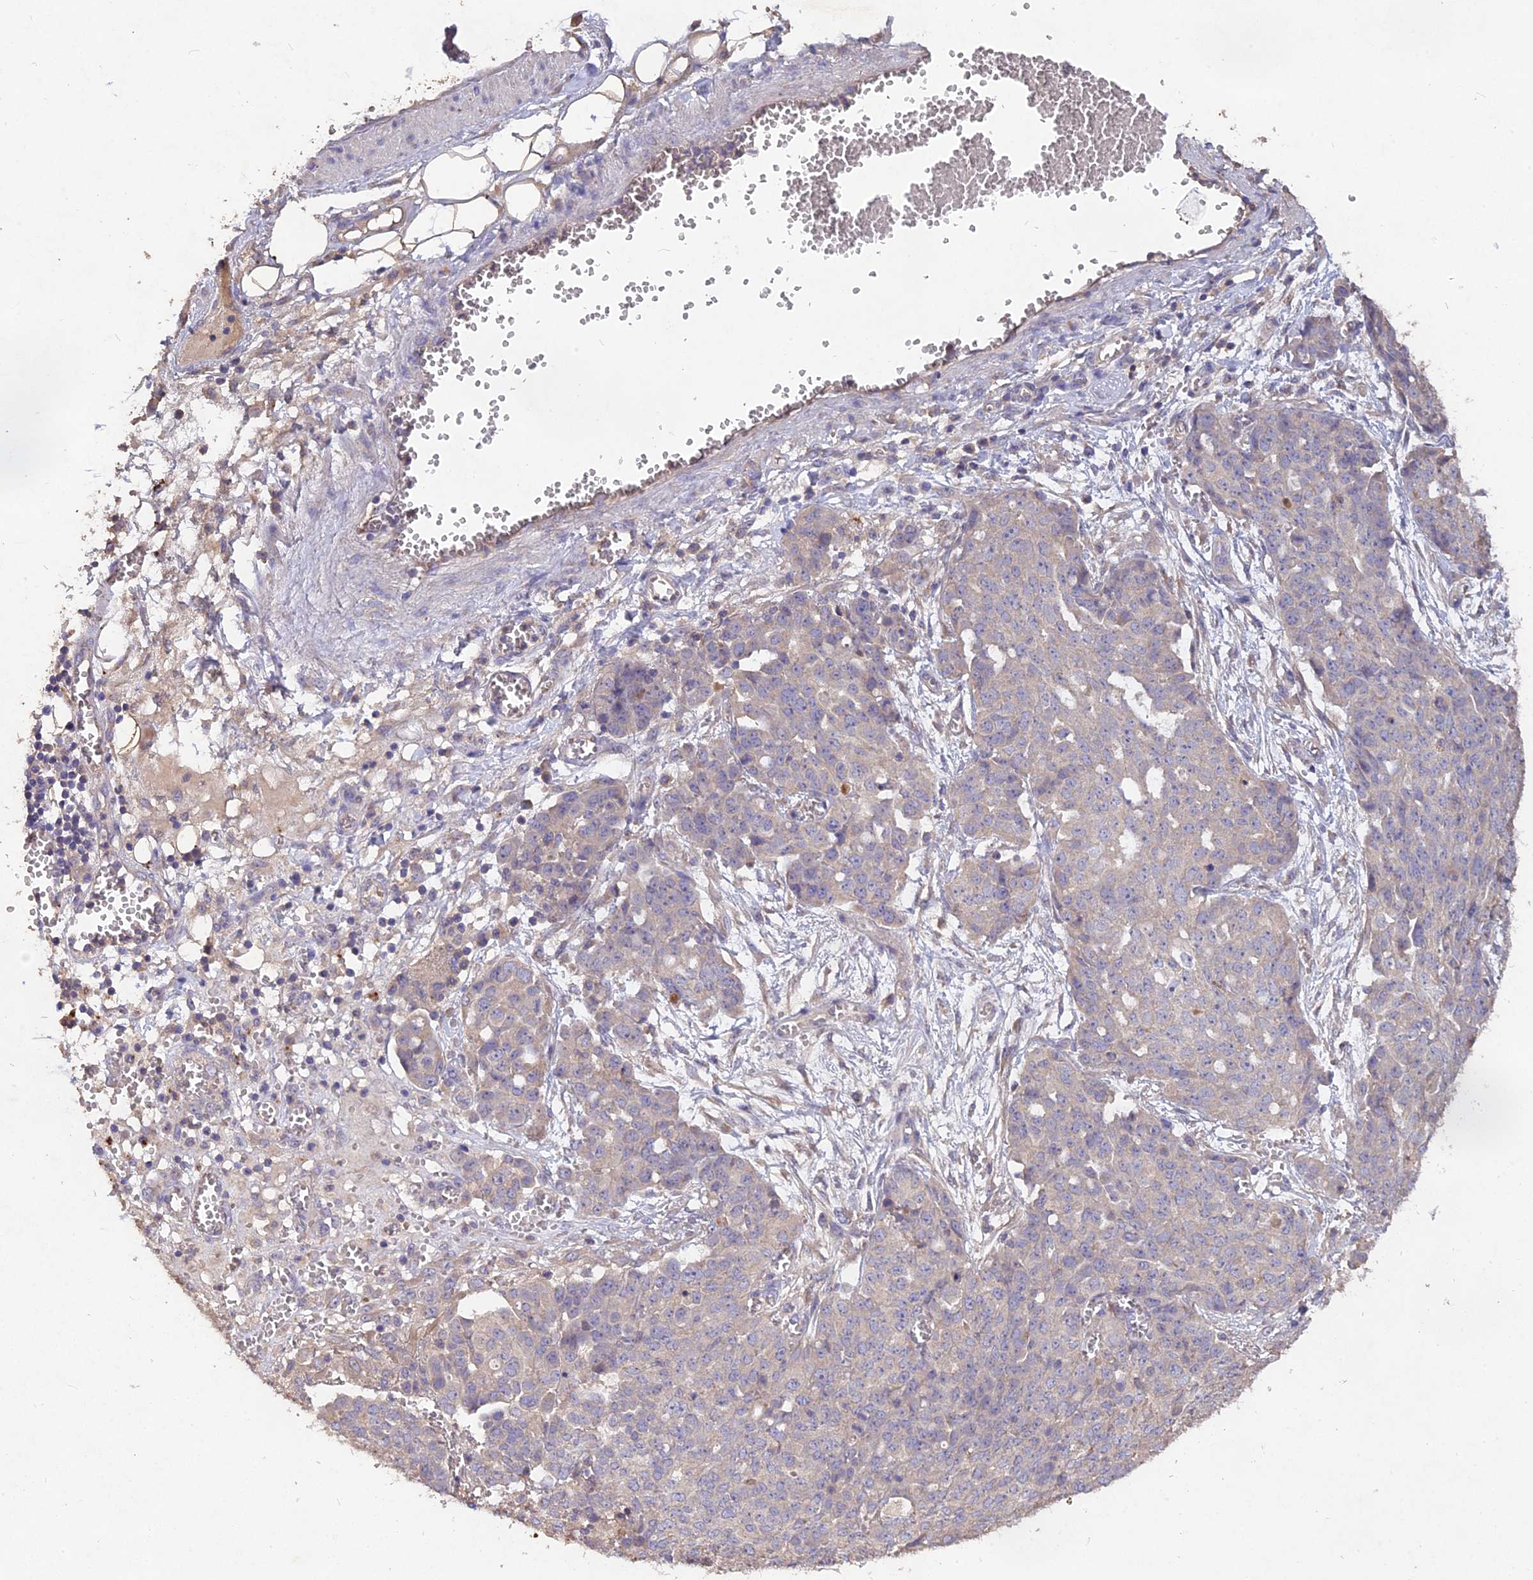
{"staining": {"intensity": "negative", "quantity": "none", "location": "none"}, "tissue": "ovarian cancer", "cell_type": "Tumor cells", "image_type": "cancer", "snomed": [{"axis": "morphology", "description": "Cystadenocarcinoma, serous, NOS"}, {"axis": "topography", "description": "Soft tissue"}, {"axis": "topography", "description": "Ovary"}], "caption": "Ovarian cancer (serous cystadenocarcinoma) was stained to show a protein in brown. There is no significant expression in tumor cells.", "gene": "SLC26A4", "patient": {"sex": "female", "age": 57}}